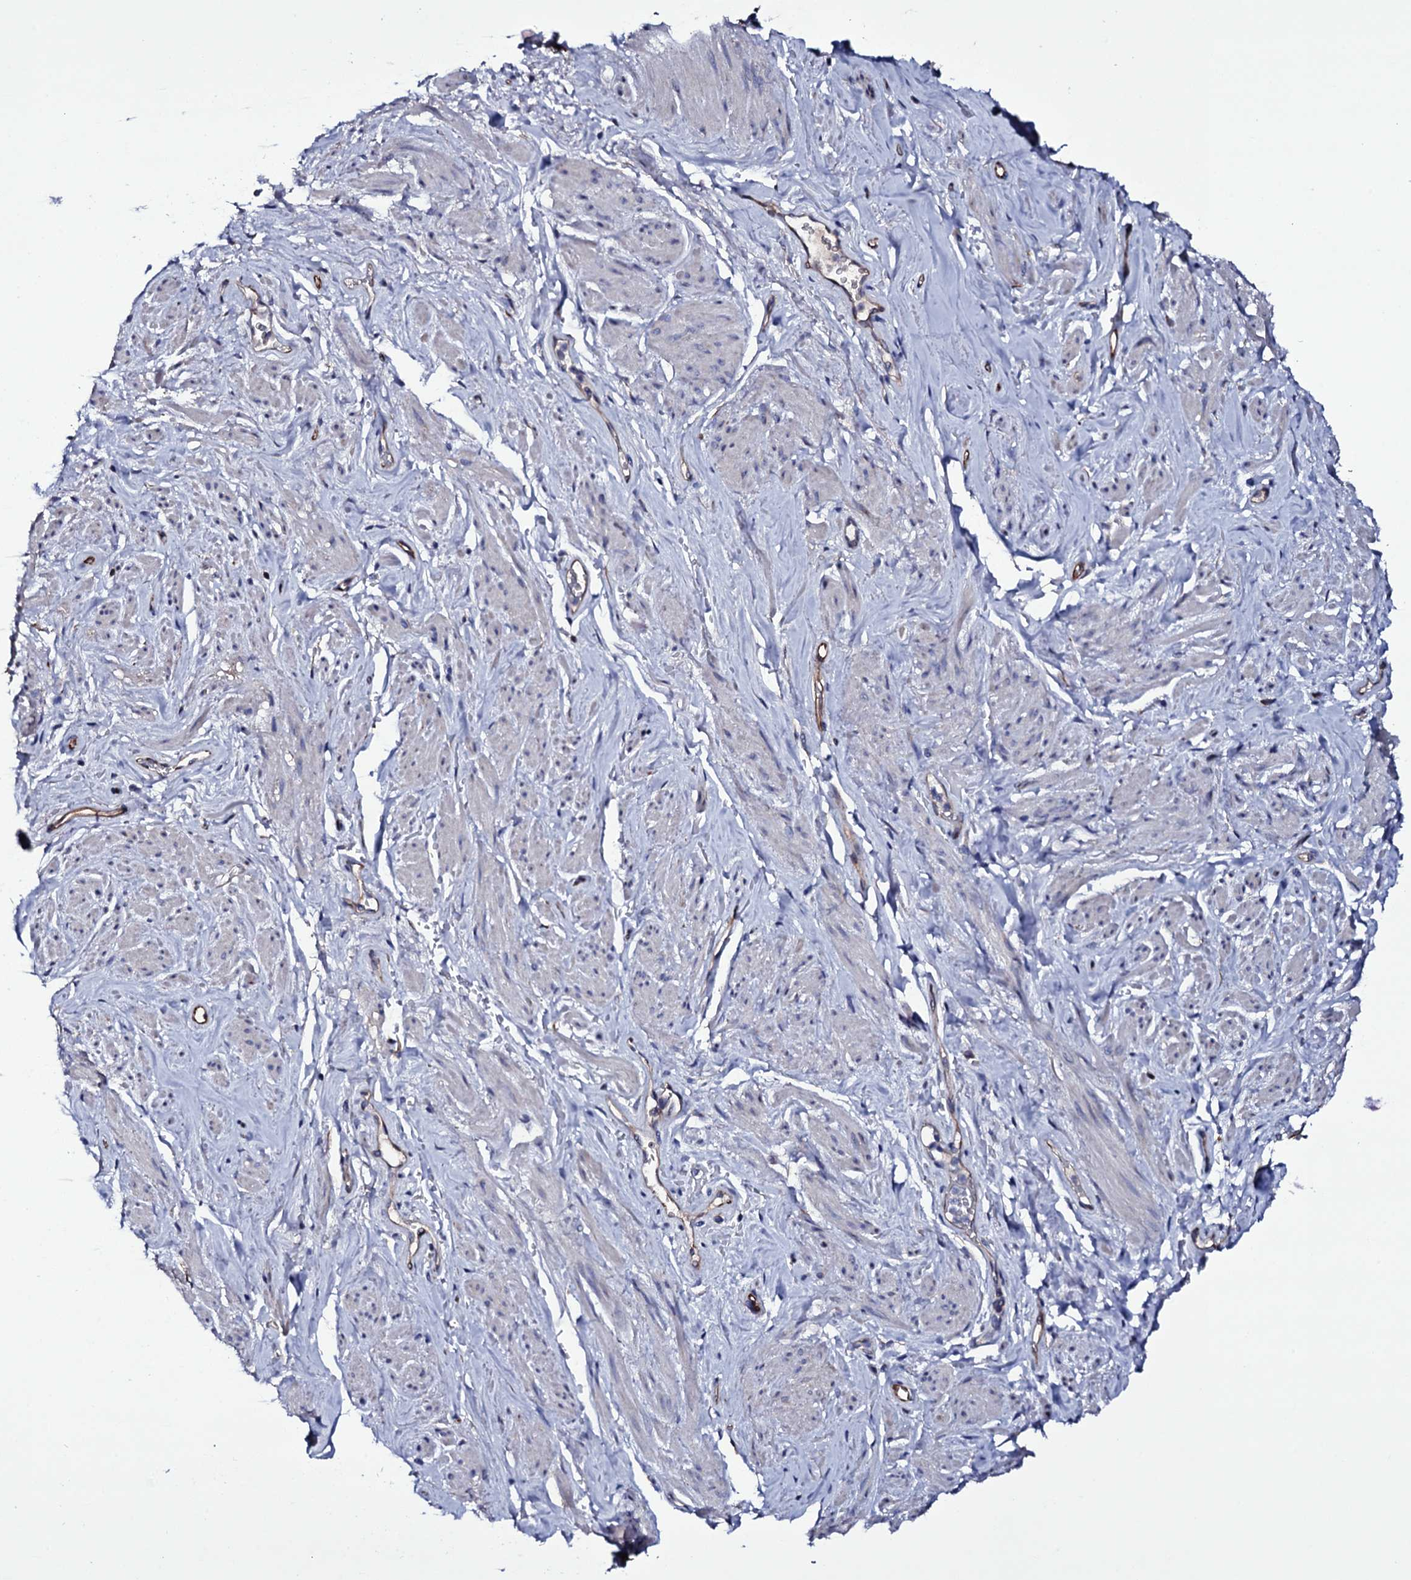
{"staining": {"intensity": "negative", "quantity": "none", "location": "none"}, "tissue": "smooth muscle", "cell_type": "Smooth muscle cells", "image_type": "normal", "snomed": [{"axis": "morphology", "description": "Normal tissue, NOS"}, {"axis": "topography", "description": "Smooth muscle"}, {"axis": "topography", "description": "Peripheral nerve tissue"}], "caption": "Immunohistochemistry image of unremarkable smooth muscle: human smooth muscle stained with DAB (3,3'-diaminobenzidine) shows no significant protein staining in smooth muscle cells. (DAB IHC, high magnification).", "gene": "BCL2L14", "patient": {"sex": "male", "age": 69}}